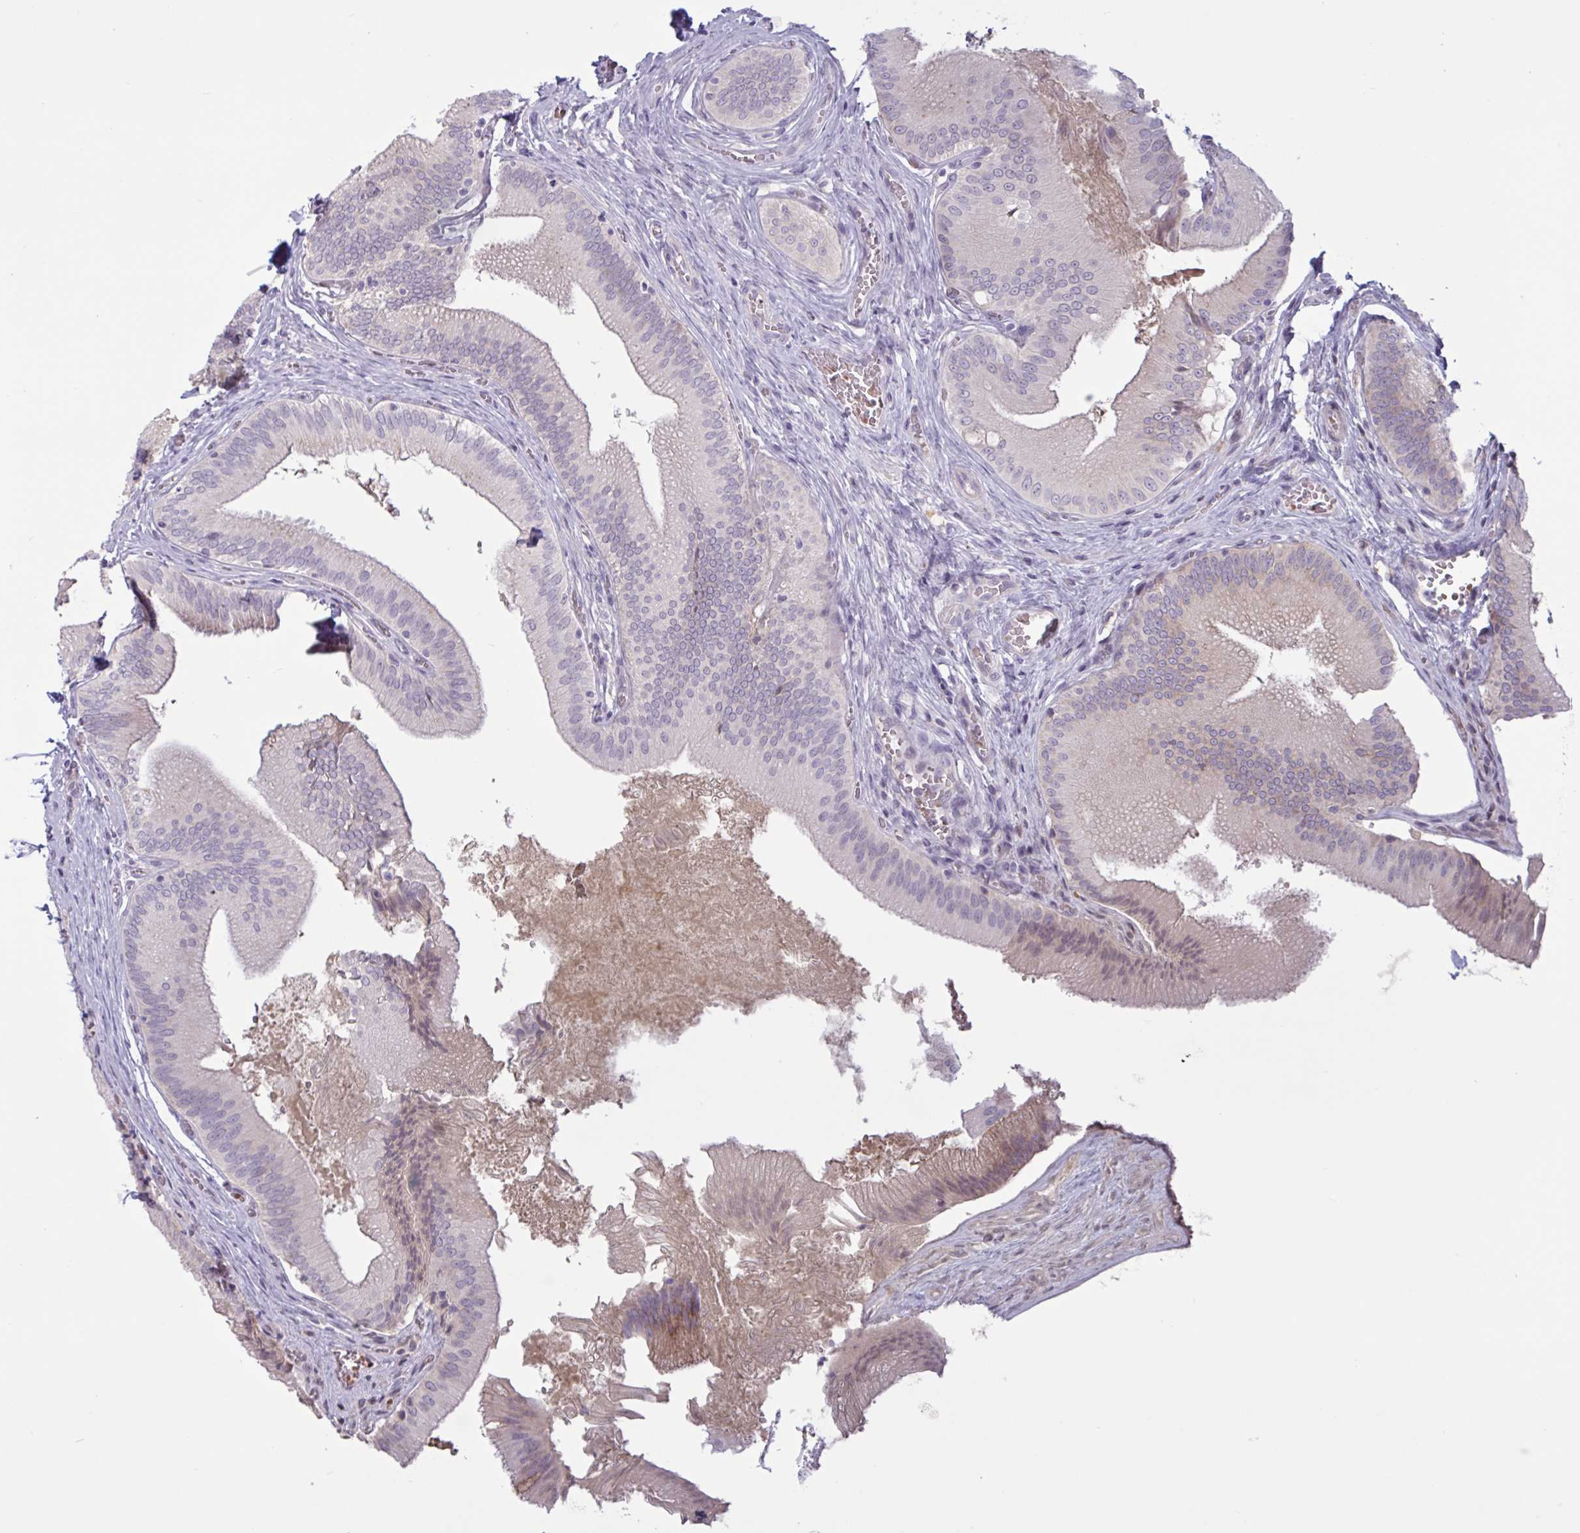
{"staining": {"intensity": "weak", "quantity": "<25%", "location": "cytoplasmic/membranous,nuclear"}, "tissue": "gallbladder", "cell_type": "Glandular cells", "image_type": "normal", "snomed": [{"axis": "morphology", "description": "Normal tissue, NOS"}, {"axis": "topography", "description": "Gallbladder"}], "caption": "This is a photomicrograph of IHC staining of benign gallbladder, which shows no expression in glandular cells. Brightfield microscopy of immunohistochemistry (IHC) stained with DAB (brown) and hematoxylin (blue), captured at high magnification.", "gene": "ENSG00000281613", "patient": {"sex": "male", "age": 17}}